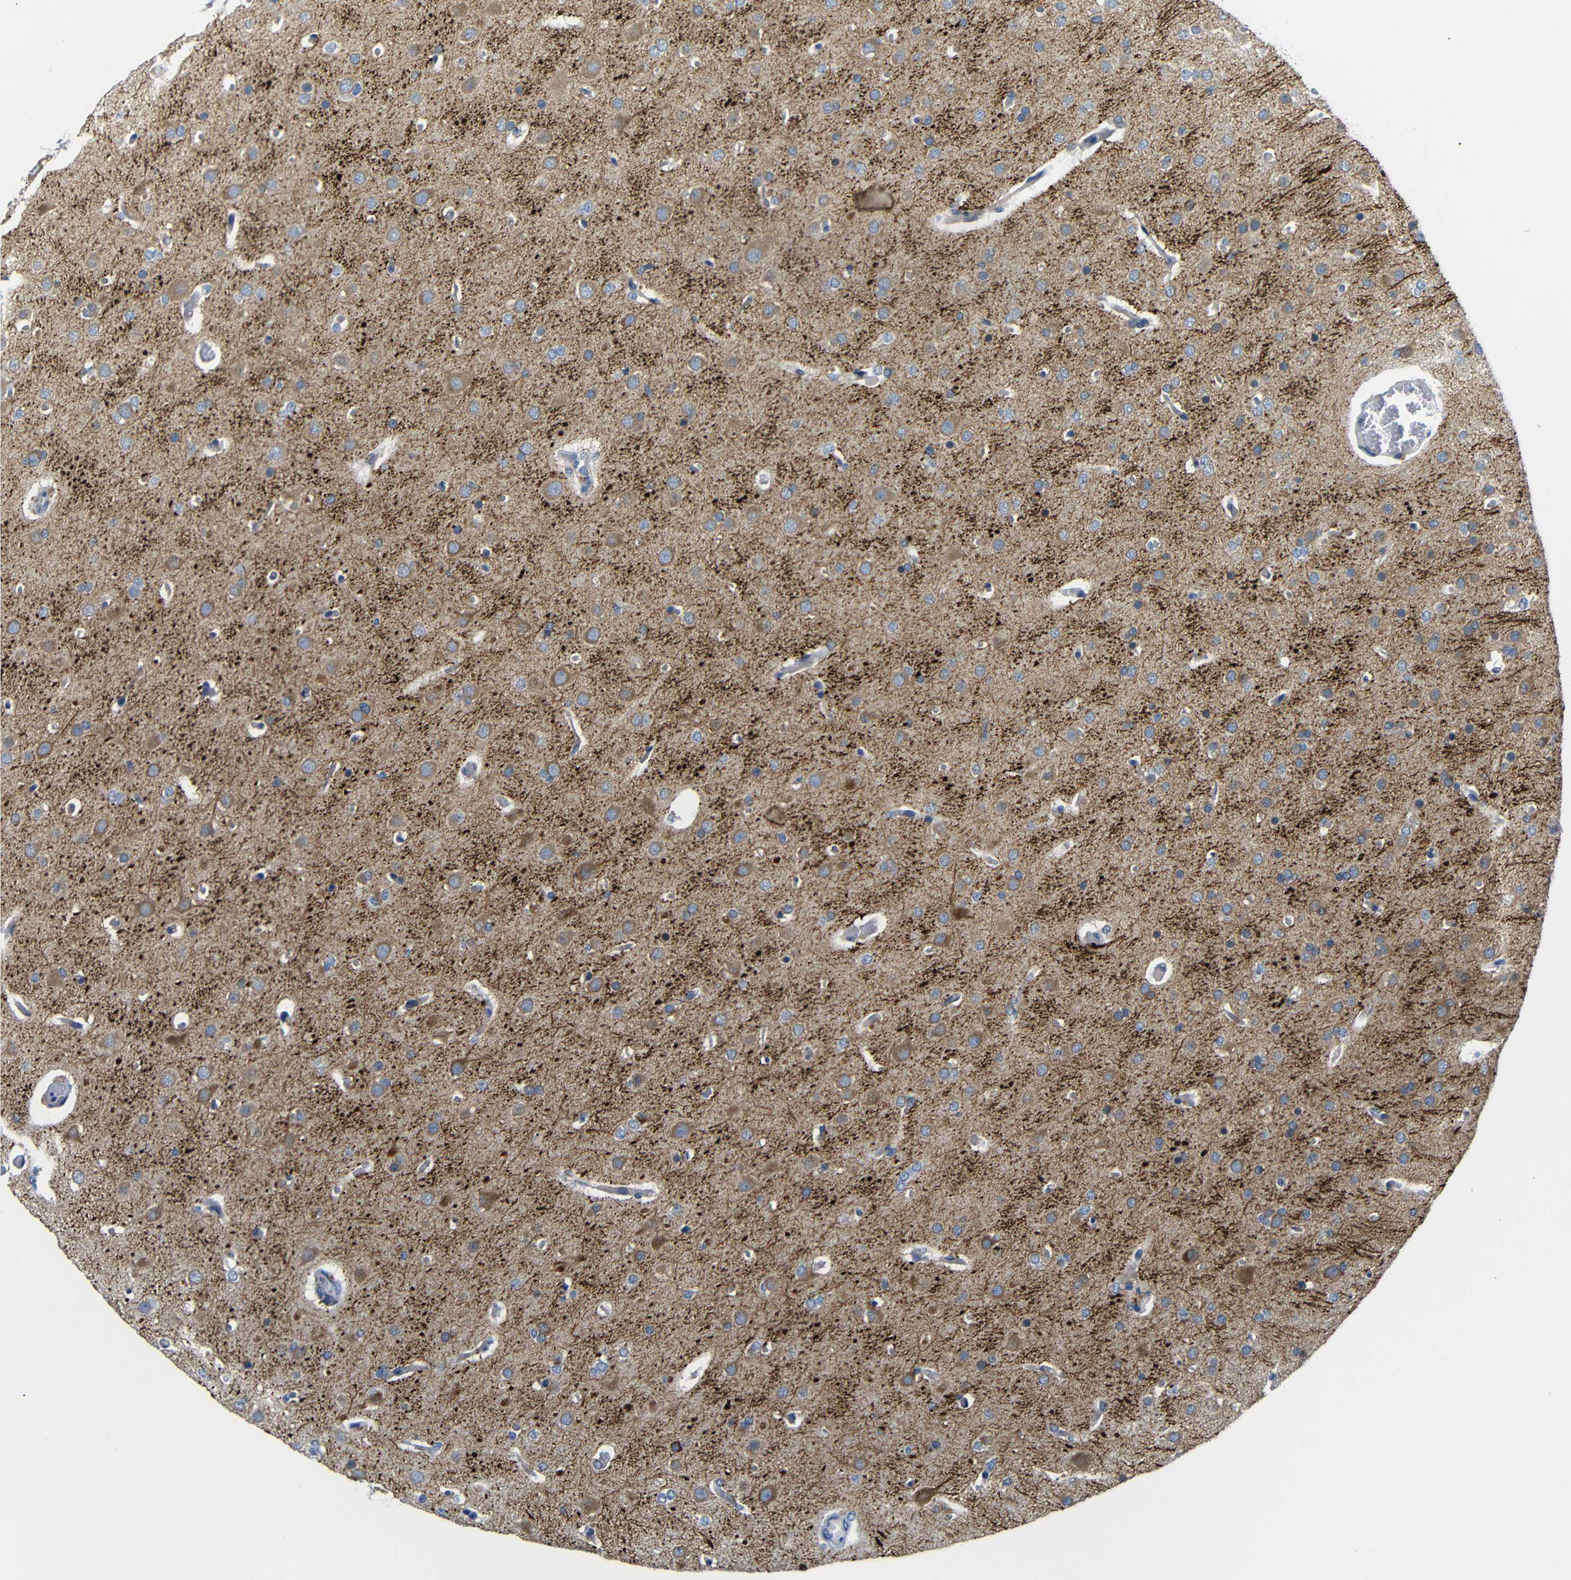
{"staining": {"intensity": "moderate", "quantity": ">75%", "location": "cytoplasmic/membranous"}, "tissue": "glioma", "cell_type": "Tumor cells", "image_type": "cancer", "snomed": [{"axis": "morphology", "description": "Glioma, malignant, High grade"}, {"axis": "topography", "description": "Cerebral cortex"}], "caption": "A brown stain shows moderate cytoplasmic/membranous staining of a protein in human glioma tumor cells. The staining is performed using DAB (3,3'-diaminobenzidine) brown chromogen to label protein expression. The nuclei are counter-stained blue using hematoxylin.", "gene": "DCP1A", "patient": {"sex": "female", "age": 36}}